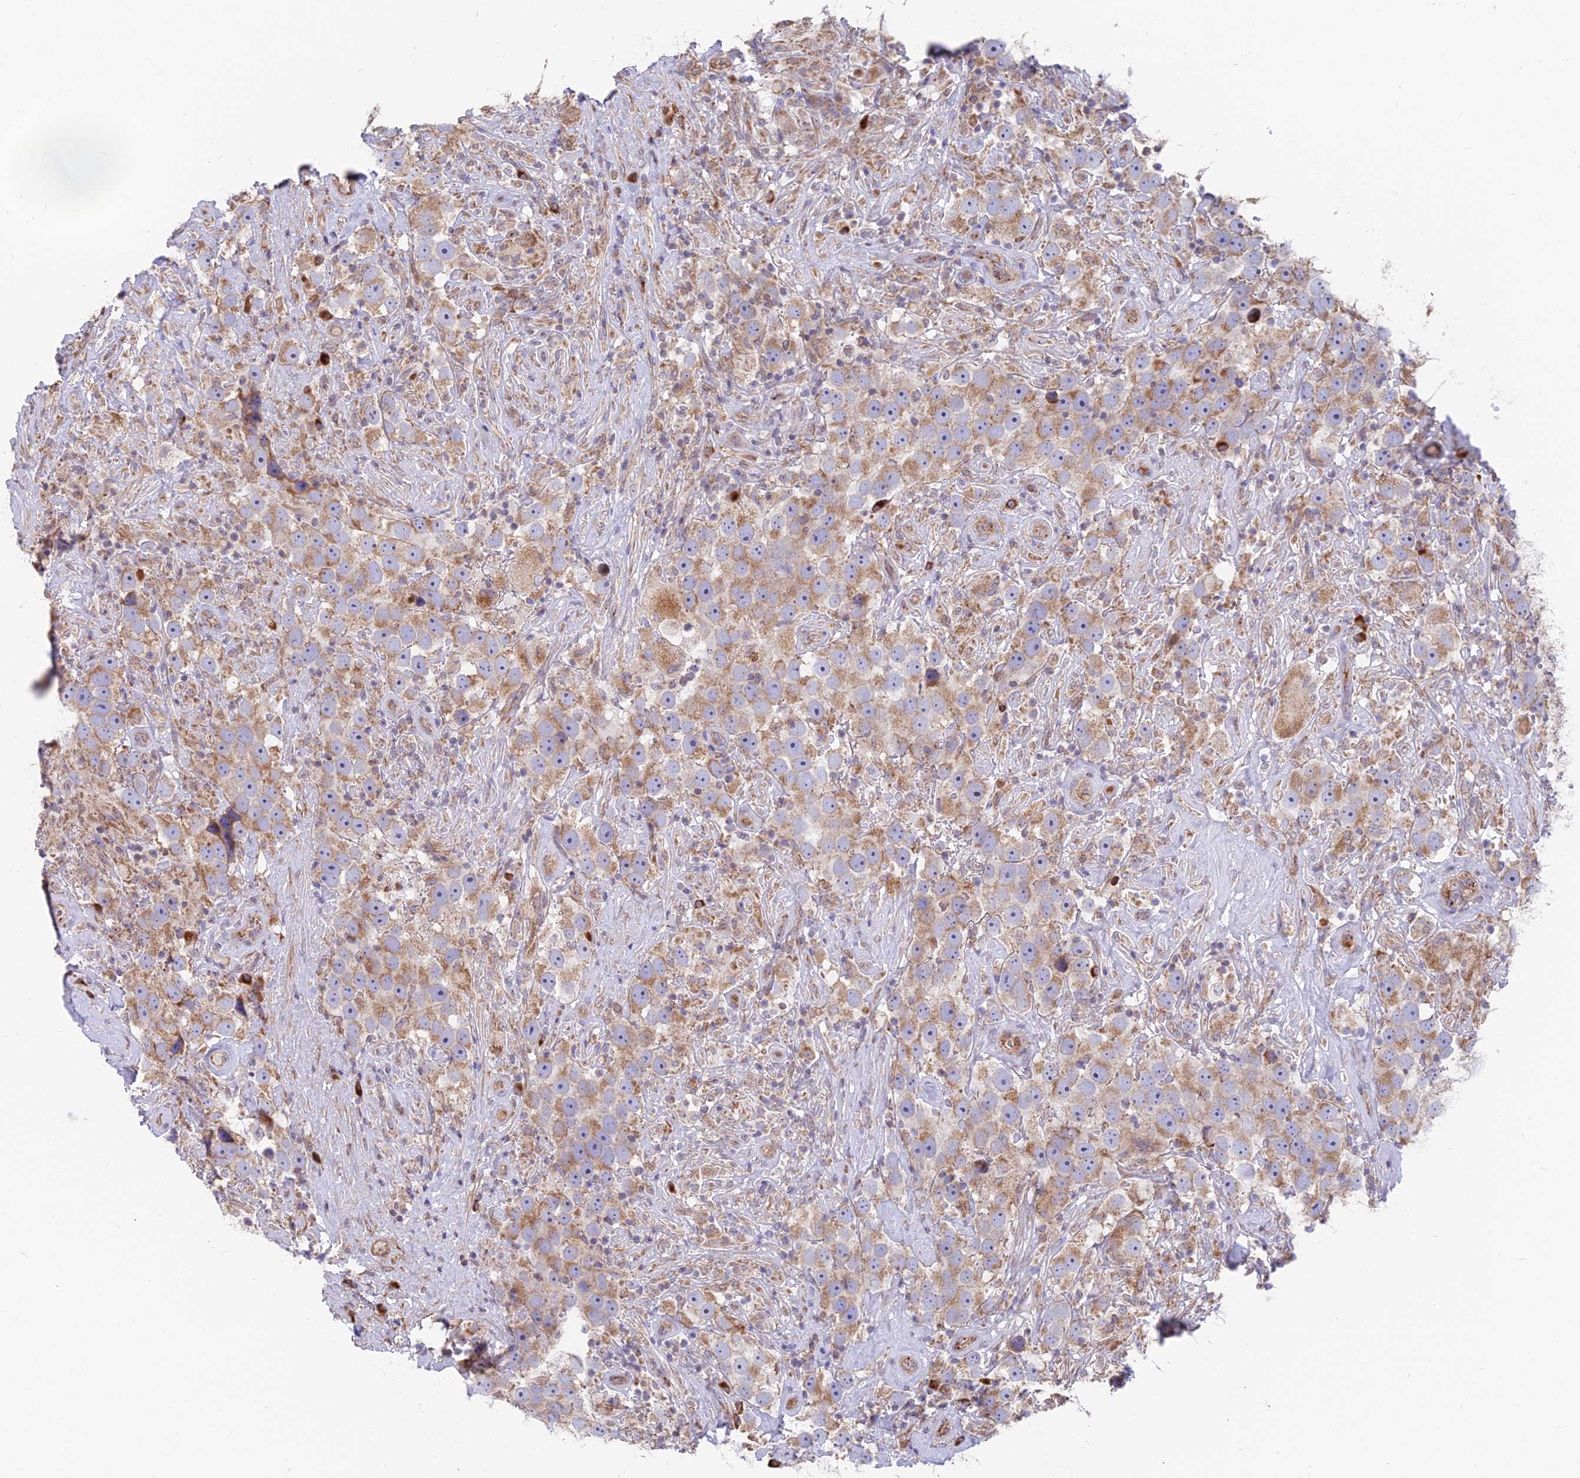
{"staining": {"intensity": "moderate", "quantity": "25%-75%", "location": "cytoplasmic/membranous"}, "tissue": "testis cancer", "cell_type": "Tumor cells", "image_type": "cancer", "snomed": [{"axis": "morphology", "description": "Seminoma, NOS"}, {"axis": "topography", "description": "Testis"}], "caption": "Protein analysis of testis seminoma tissue displays moderate cytoplasmic/membranous expression in approximately 25%-75% of tumor cells.", "gene": "TBC1D20", "patient": {"sex": "male", "age": 49}}